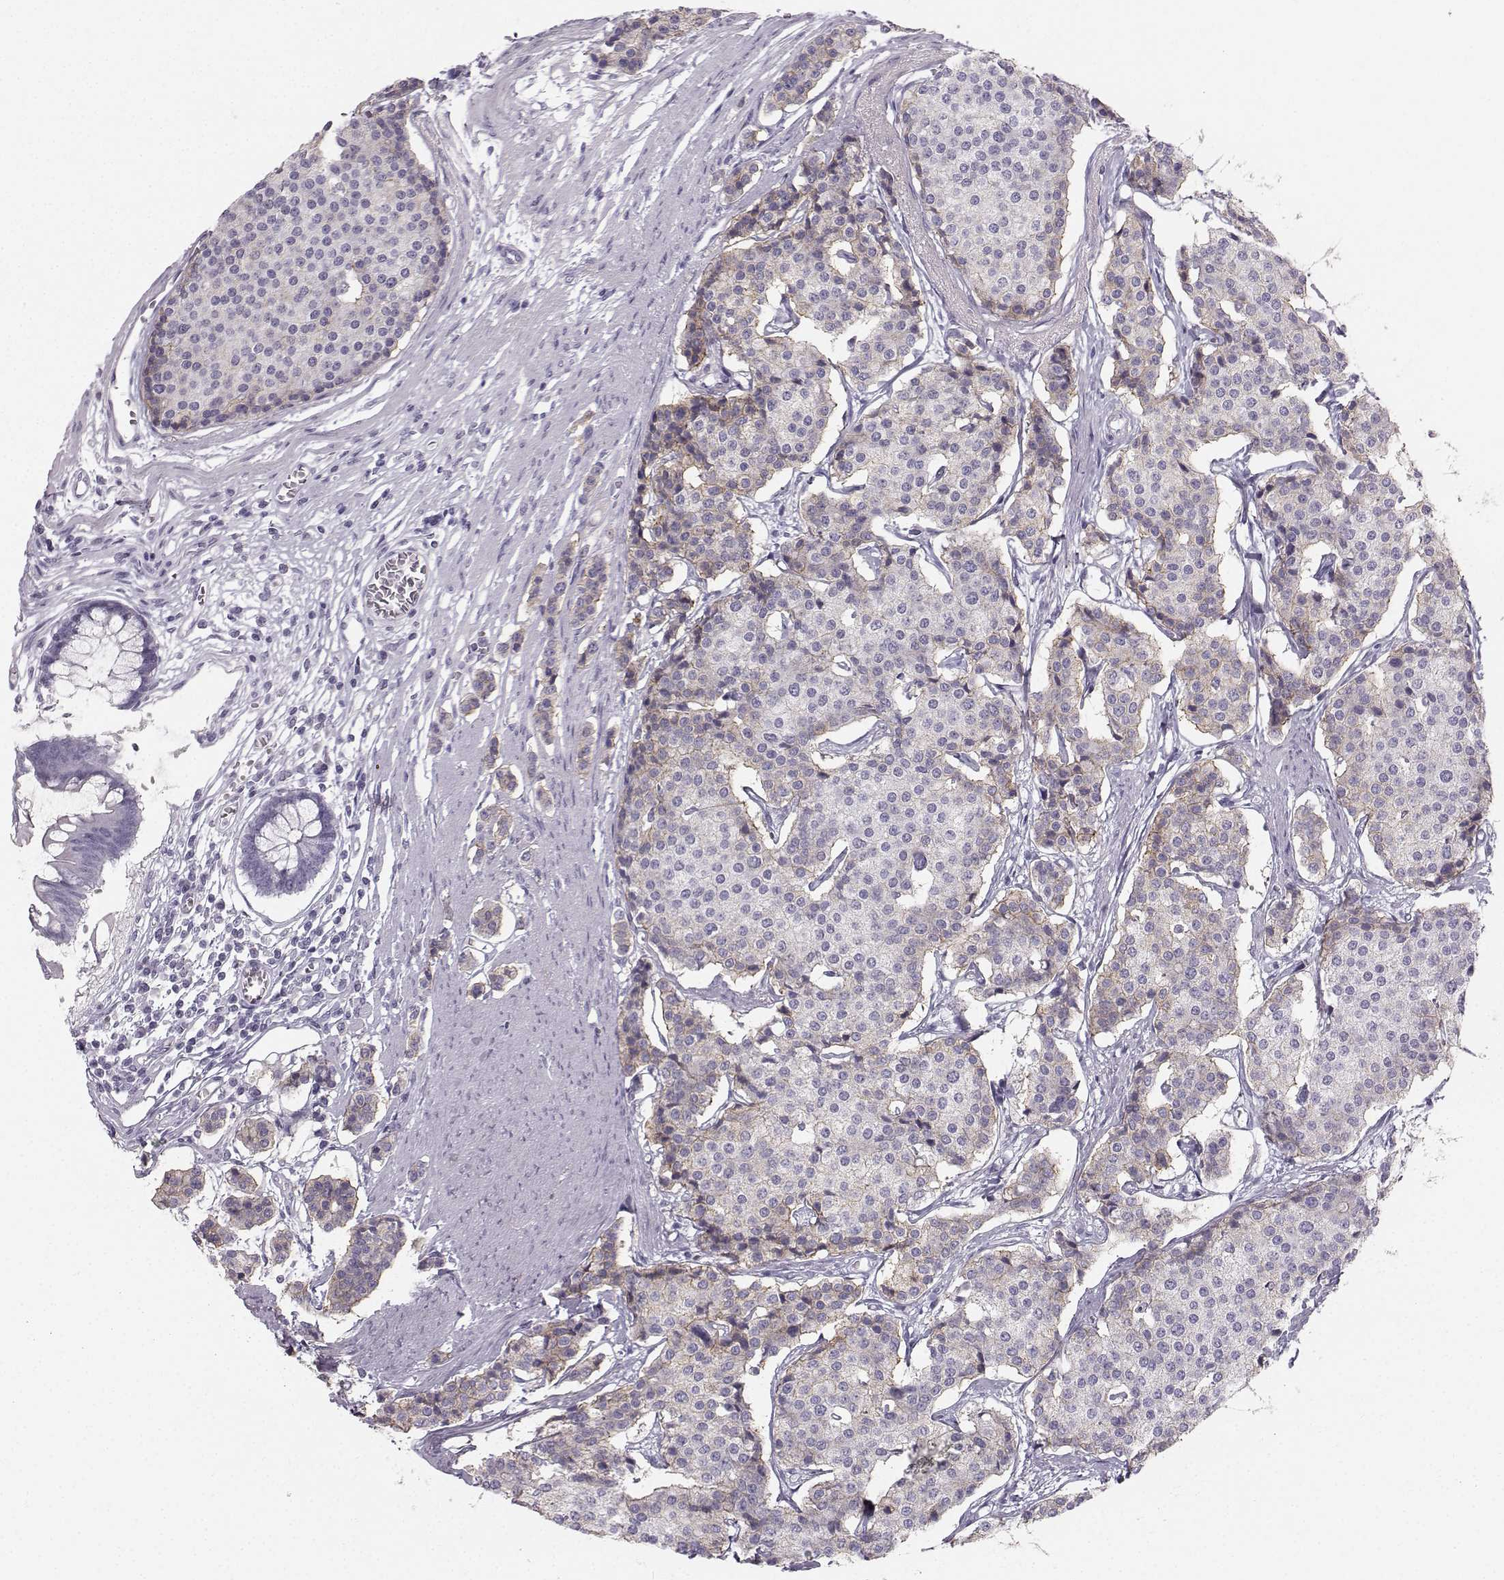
{"staining": {"intensity": "weak", "quantity": "<25%", "location": "cytoplasmic/membranous"}, "tissue": "carcinoid", "cell_type": "Tumor cells", "image_type": "cancer", "snomed": [{"axis": "morphology", "description": "Carcinoid, malignant, NOS"}, {"axis": "topography", "description": "Small intestine"}], "caption": "IHC image of neoplastic tissue: human carcinoid (malignant) stained with DAB demonstrates no significant protein positivity in tumor cells.", "gene": "CASR", "patient": {"sex": "female", "age": 65}}